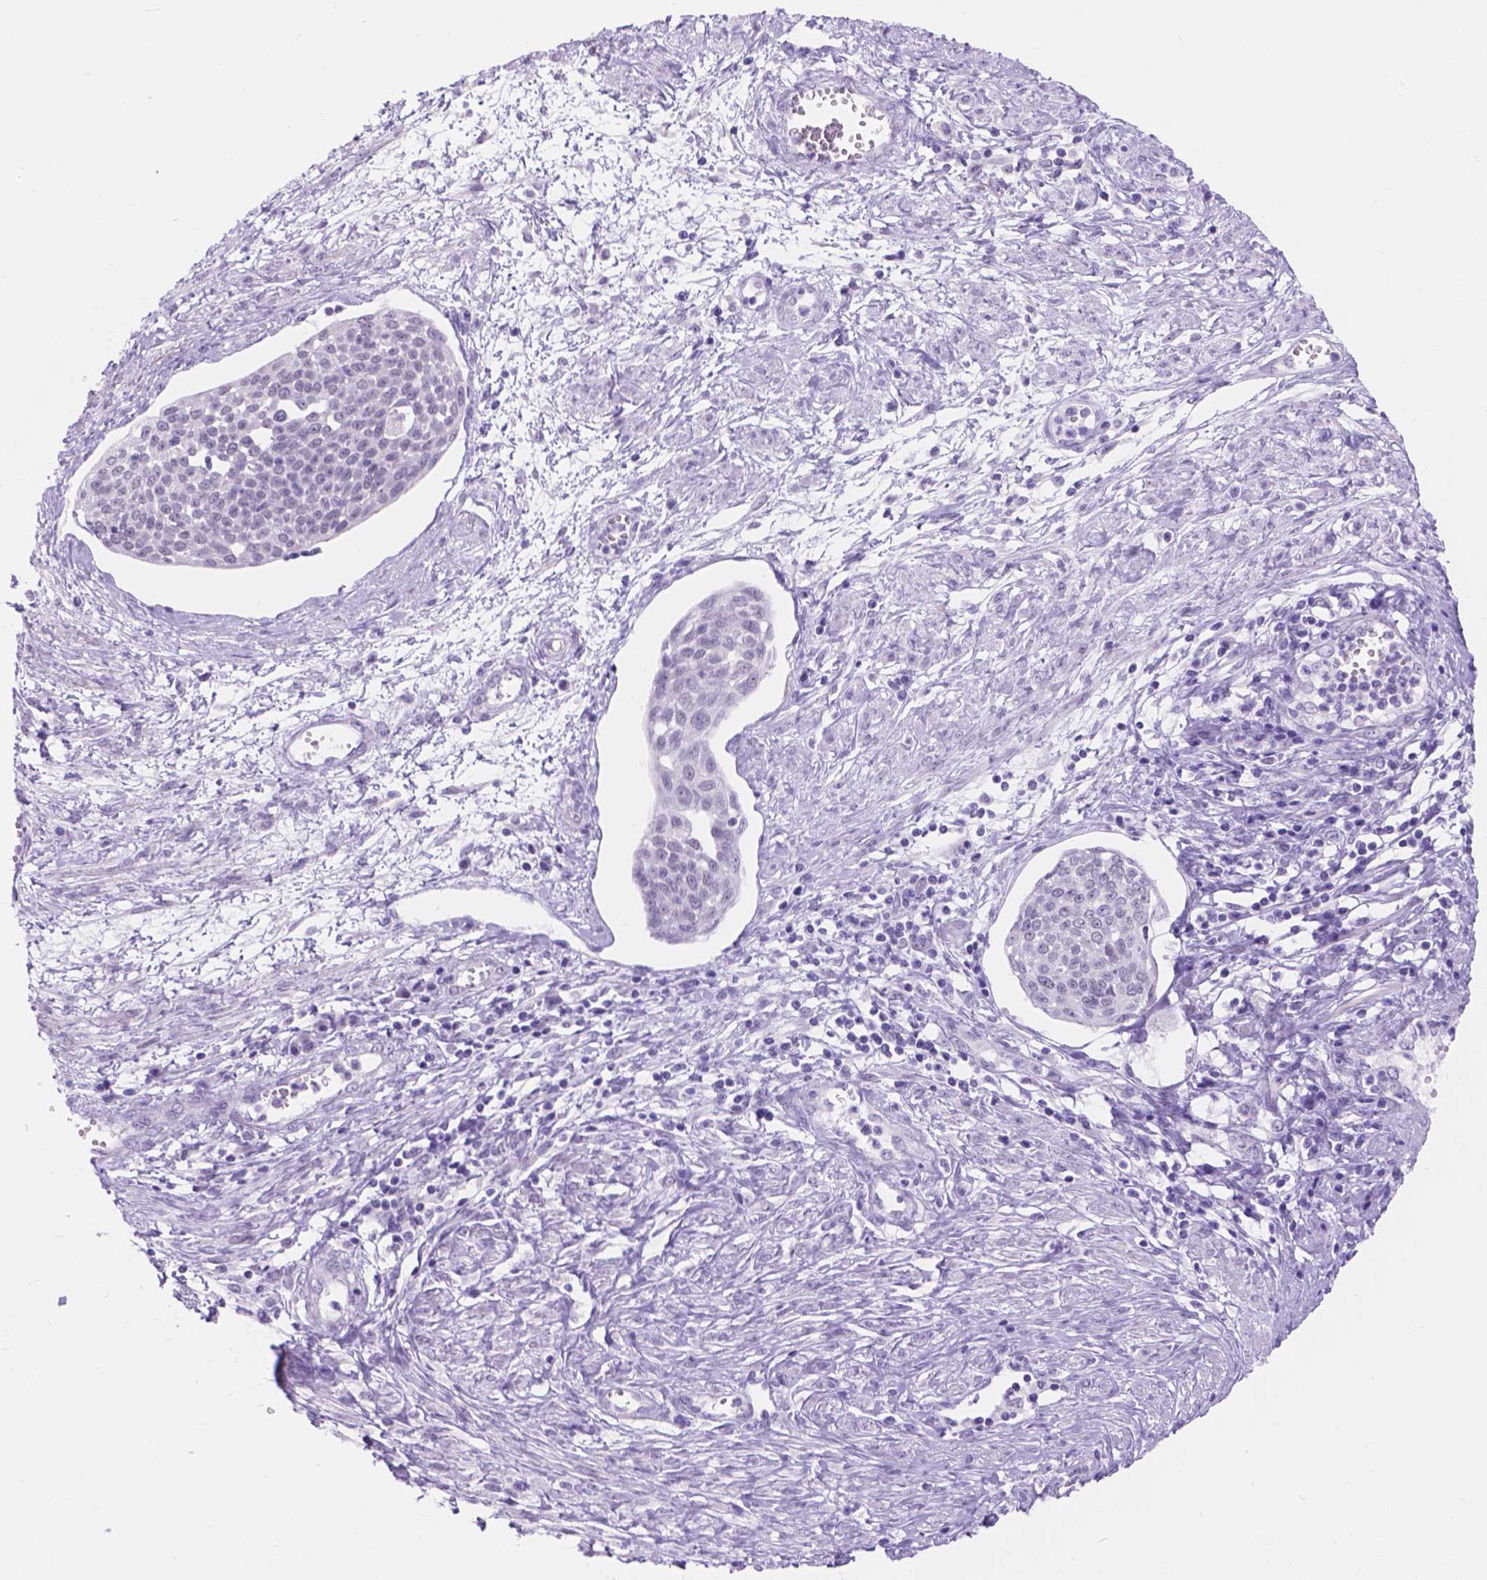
{"staining": {"intensity": "negative", "quantity": "none", "location": "none"}, "tissue": "cervical cancer", "cell_type": "Tumor cells", "image_type": "cancer", "snomed": [{"axis": "morphology", "description": "Squamous cell carcinoma, NOS"}, {"axis": "topography", "description": "Cervix"}], "caption": "Cervical cancer (squamous cell carcinoma) stained for a protein using immunohistochemistry (IHC) exhibits no expression tumor cells.", "gene": "DCC", "patient": {"sex": "female", "age": 34}}